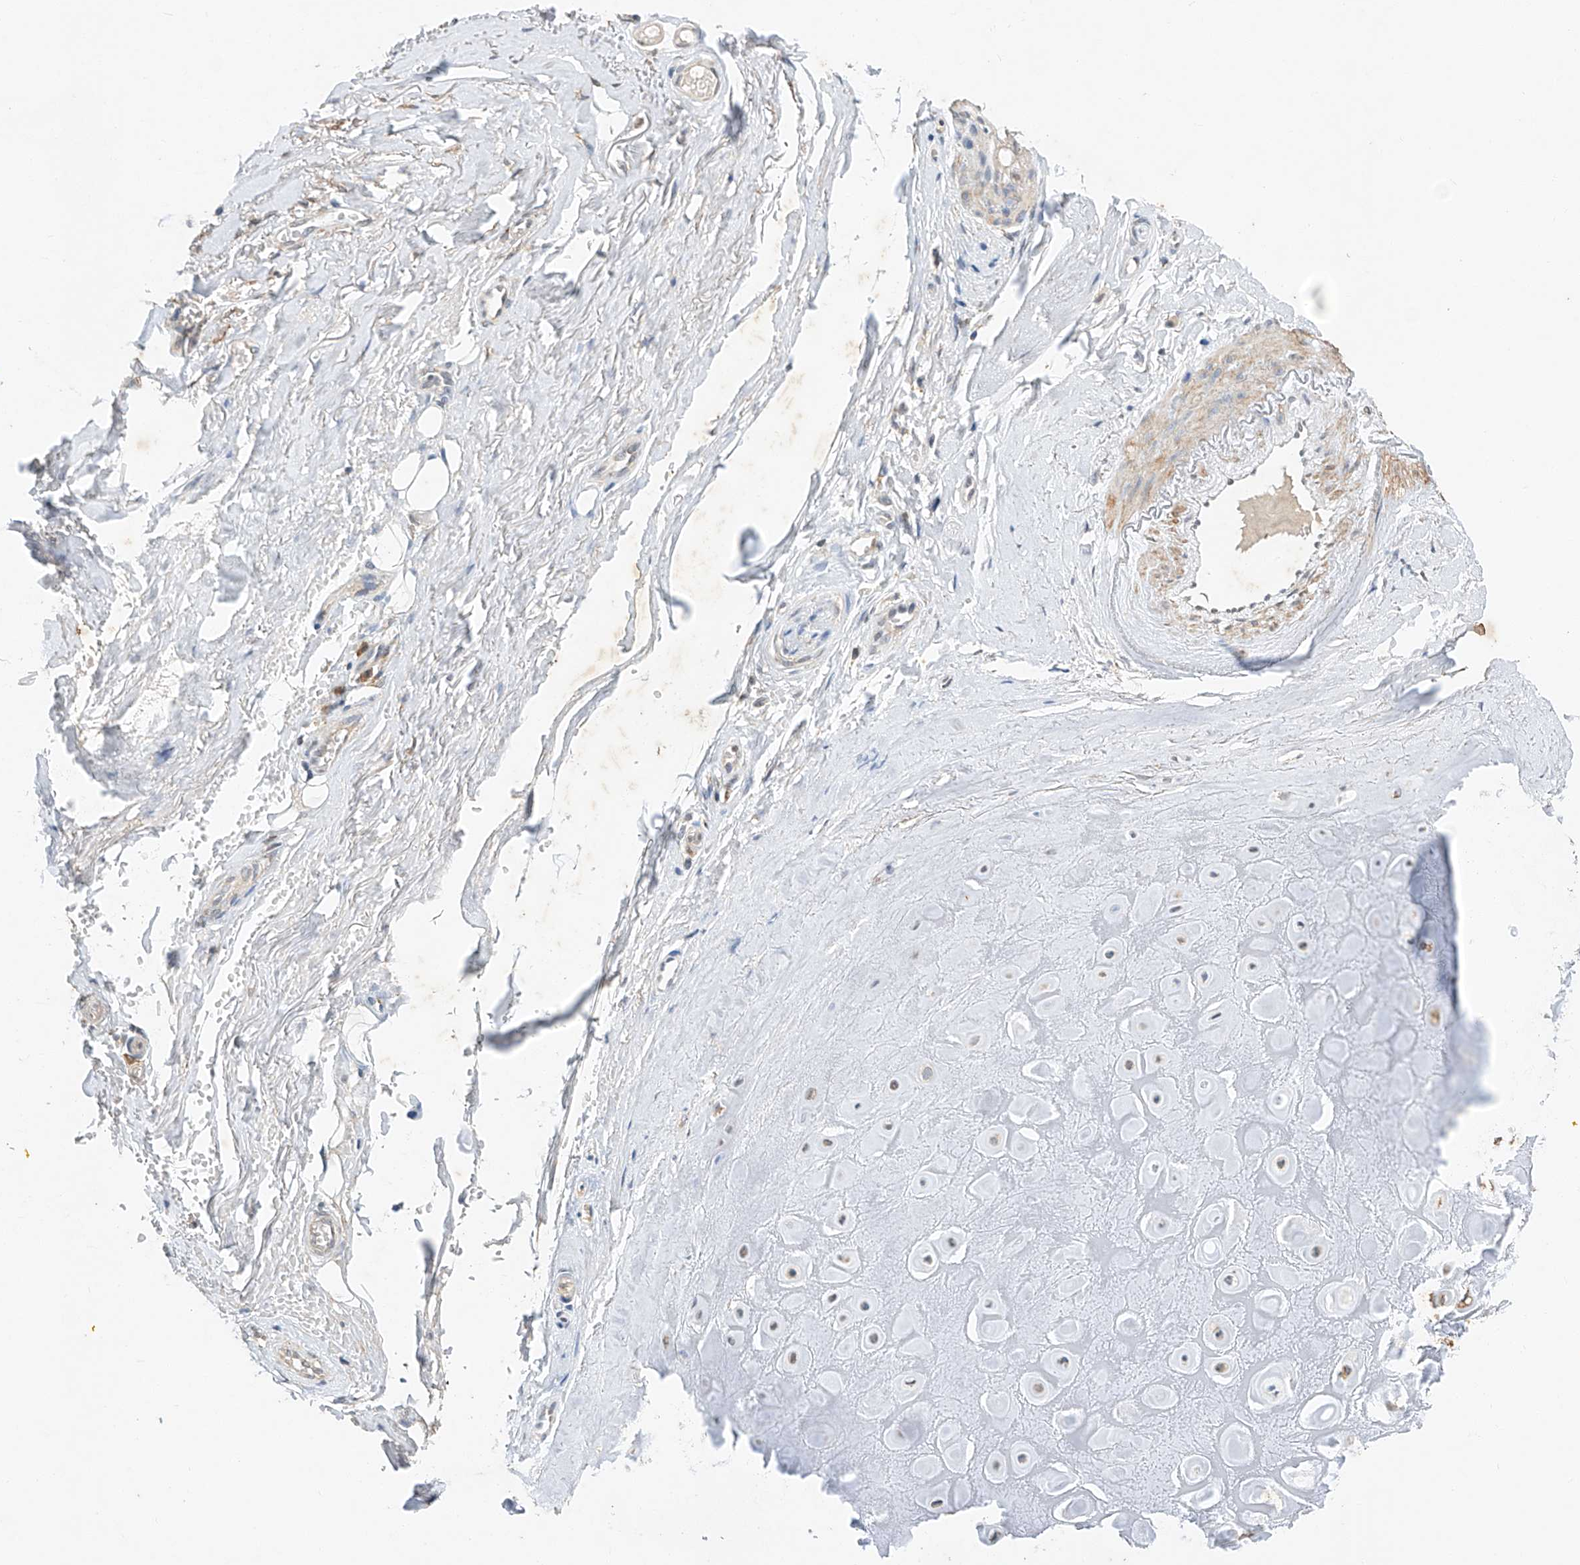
{"staining": {"intensity": "negative", "quantity": "none", "location": "none"}, "tissue": "adipose tissue", "cell_type": "Adipocytes", "image_type": "normal", "snomed": [{"axis": "morphology", "description": "Normal tissue, NOS"}, {"axis": "morphology", "description": "Basal cell carcinoma"}, {"axis": "topography", "description": "Skin"}], "caption": "This is an IHC image of benign adipose tissue. There is no positivity in adipocytes.", "gene": "CTDP1", "patient": {"sex": "female", "age": 89}}